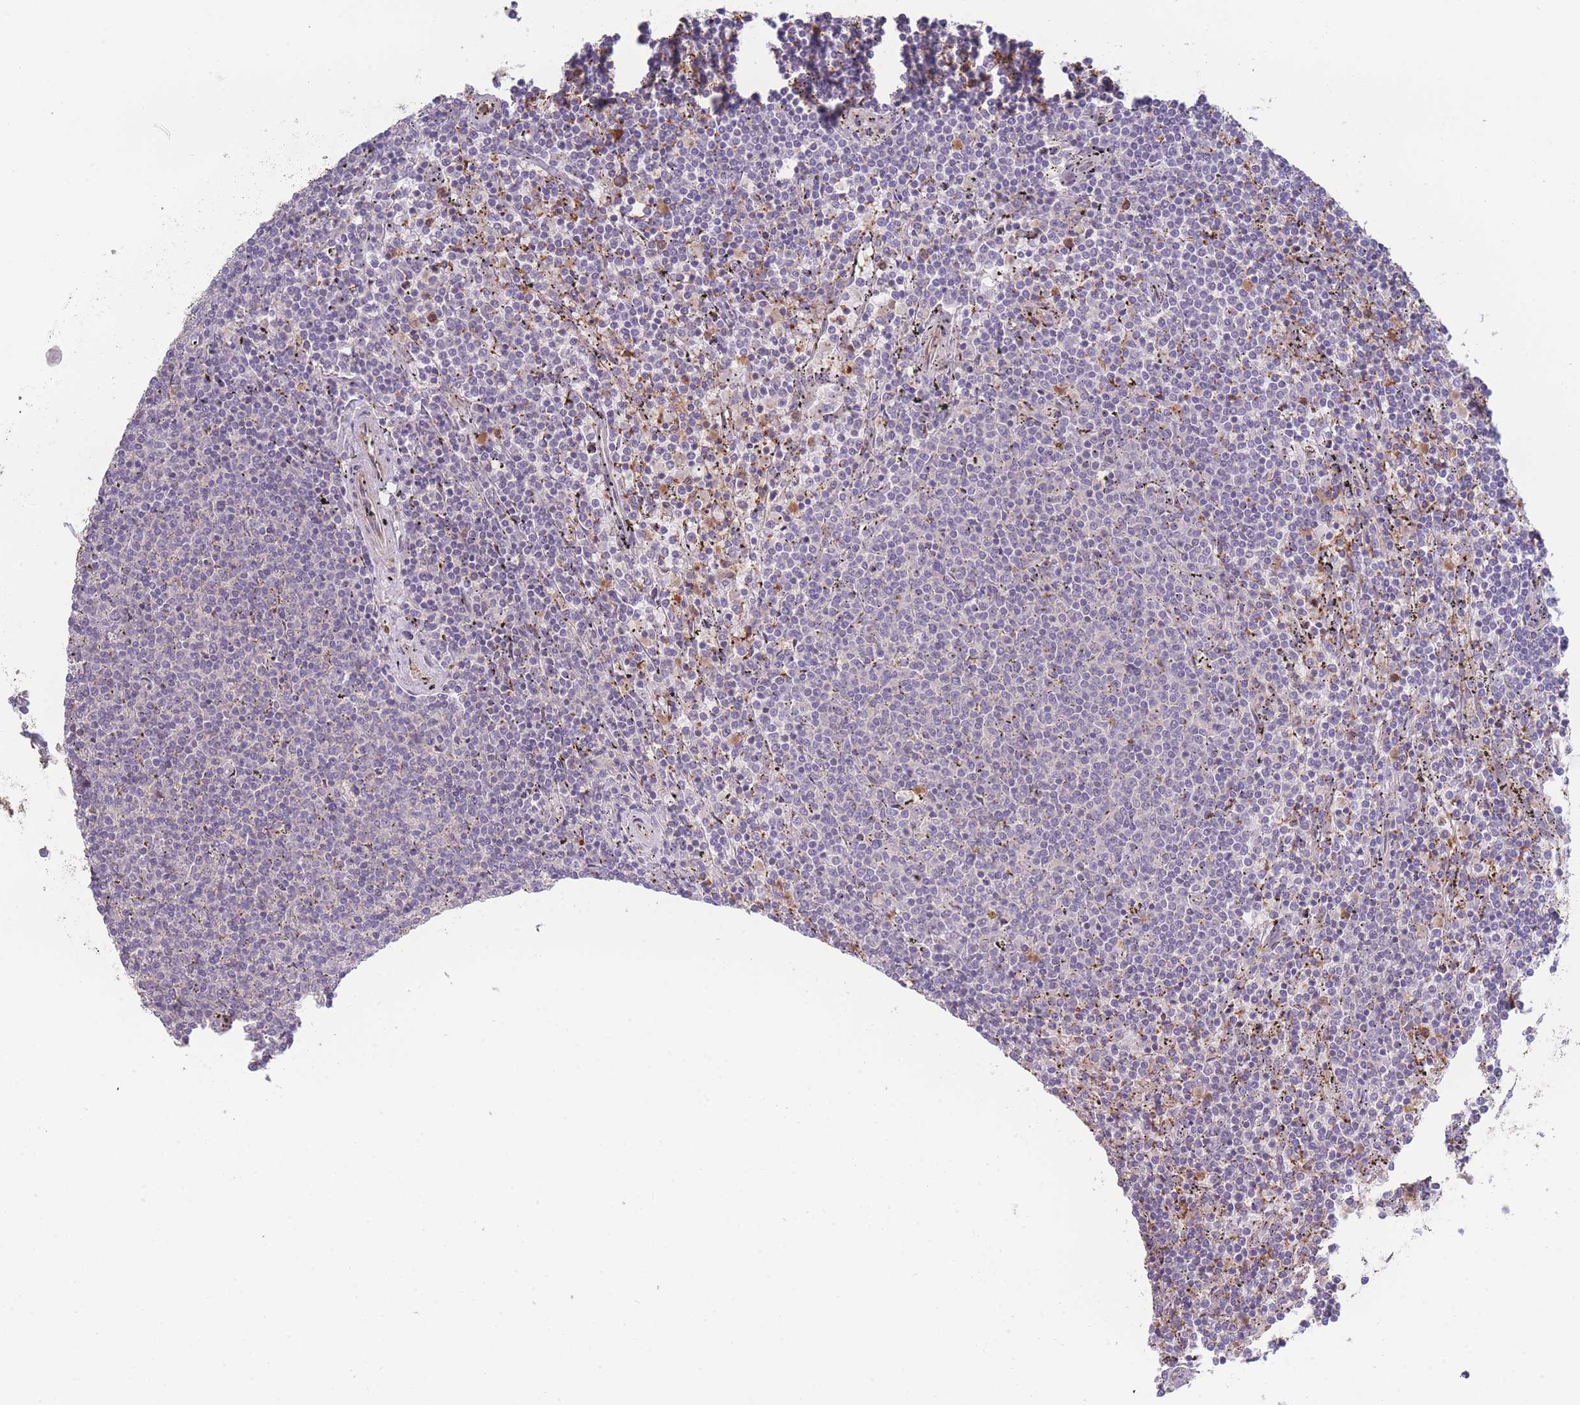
{"staining": {"intensity": "negative", "quantity": "none", "location": "none"}, "tissue": "lymphoma", "cell_type": "Tumor cells", "image_type": "cancer", "snomed": [{"axis": "morphology", "description": "Malignant lymphoma, non-Hodgkin's type, Low grade"}, {"axis": "topography", "description": "Spleen"}], "caption": "Lymphoma stained for a protein using immunohistochemistry (IHC) exhibits no staining tumor cells.", "gene": "STEAP3", "patient": {"sex": "female", "age": 50}}